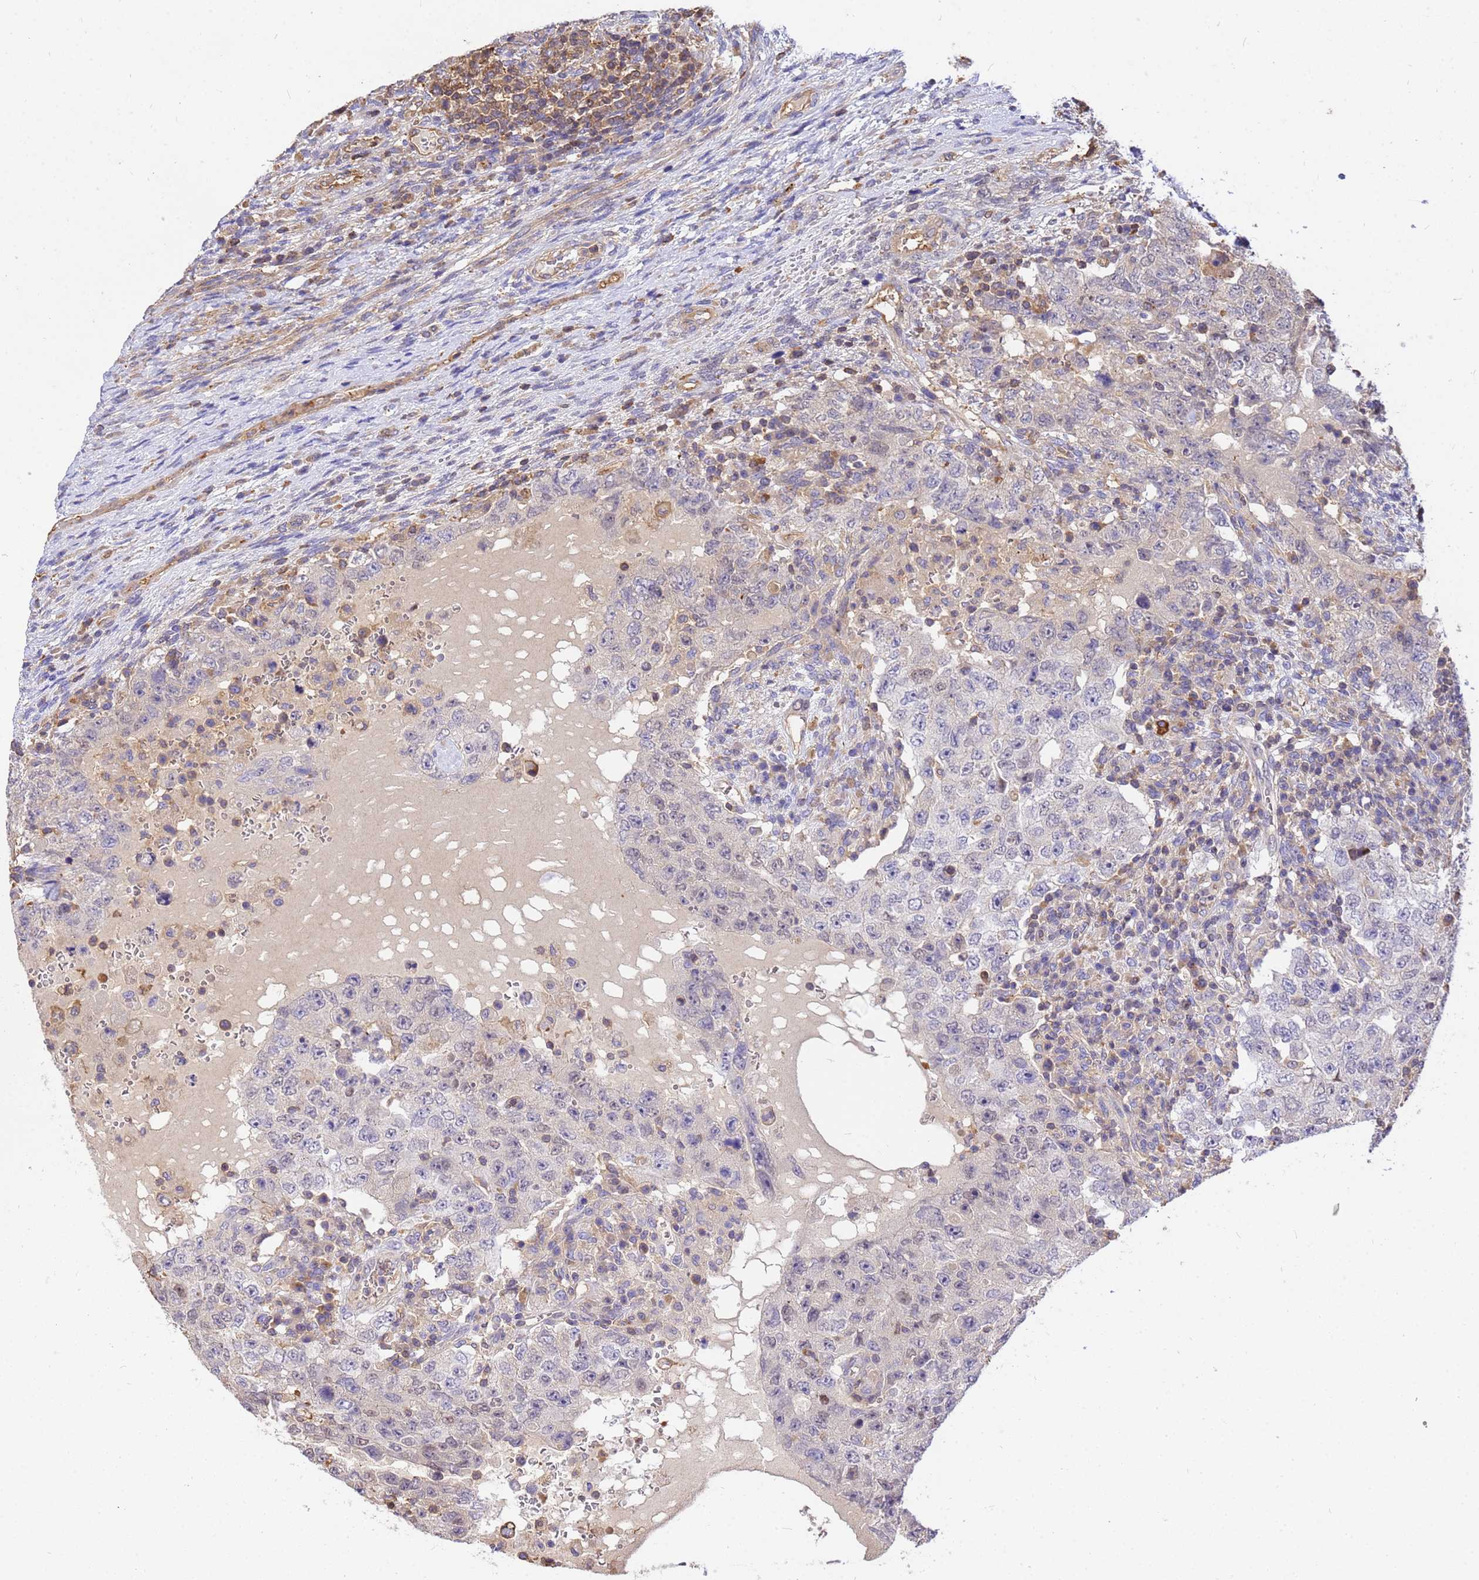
{"staining": {"intensity": "negative", "quantity": "none", "location": "none"}, "tissue": "testis cancer", "cell_type": "Tumor cells", "image_type": "cancer", "snomed": [{"axis": "morphology", "description": "Carcinoma, Embryonal, NOS"}, {"axis": "topography", "description": "Testis"}], "caption": "Human testis embryonal carcinoma stained for a protein using immunohistochemistry exhibits no expression in tumor cells.", "gene": "WDR64", "patient": {"sex": "male", "age": 26}}